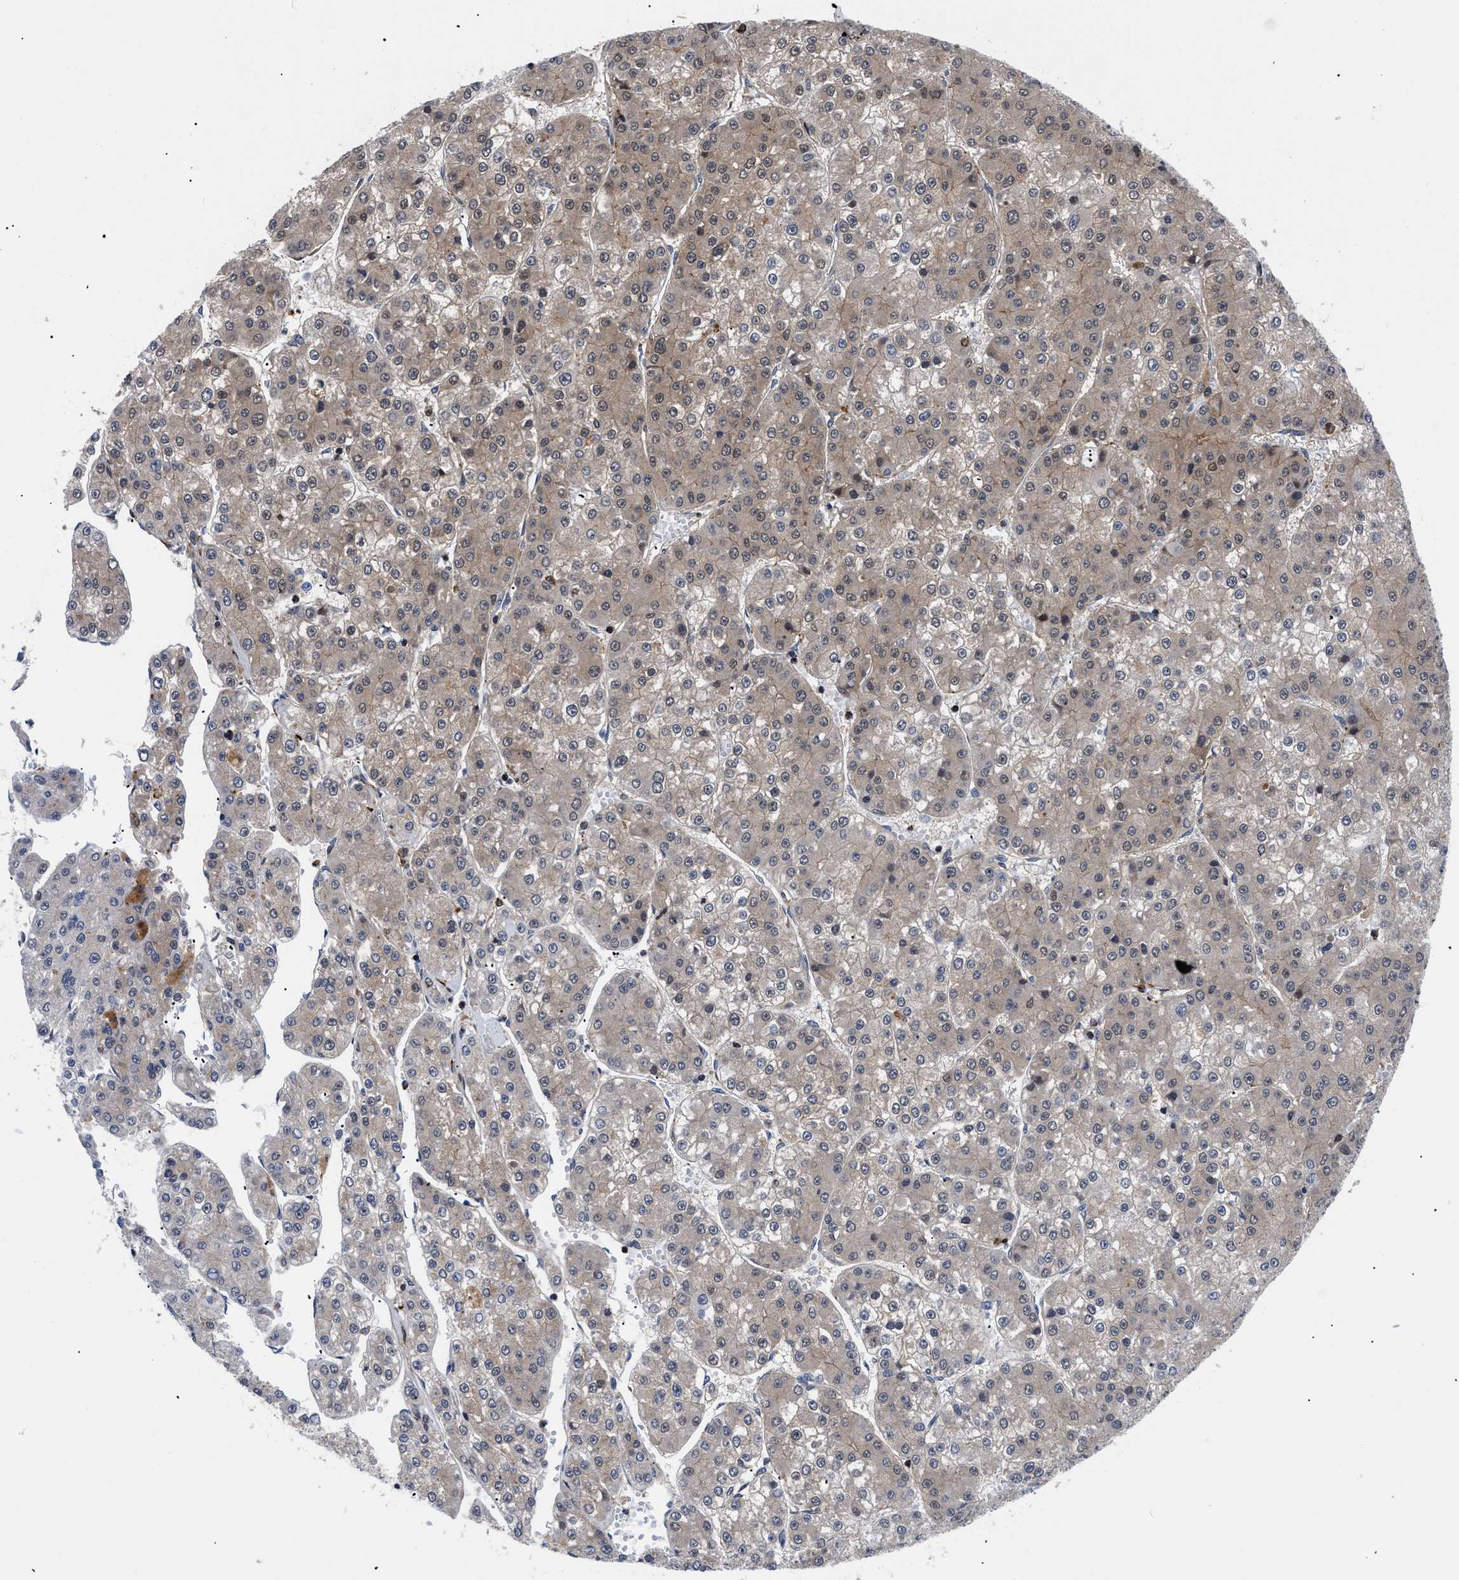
{"staining": {"intensity": "weak", "quantity": "25%-75%", "location": "cytoplasmic/membranous"}, "tissue": "liver cancer", "cell_type": "Tumor cells", "image_type": "cancer", "snomed": [{"axis": "morphology", "description": "Carcinoma, Hepatocellular, NOS"}, {"axis": "topography", "description": "Liver"}], "caption": "Brown immunohistochemical staining in liver cancer shows weak cytoplasmic/membranous staining in about 25%-75% of tumor cells.", "gene": "SPAST", "patient": {"sex": "female", "age": 73}}